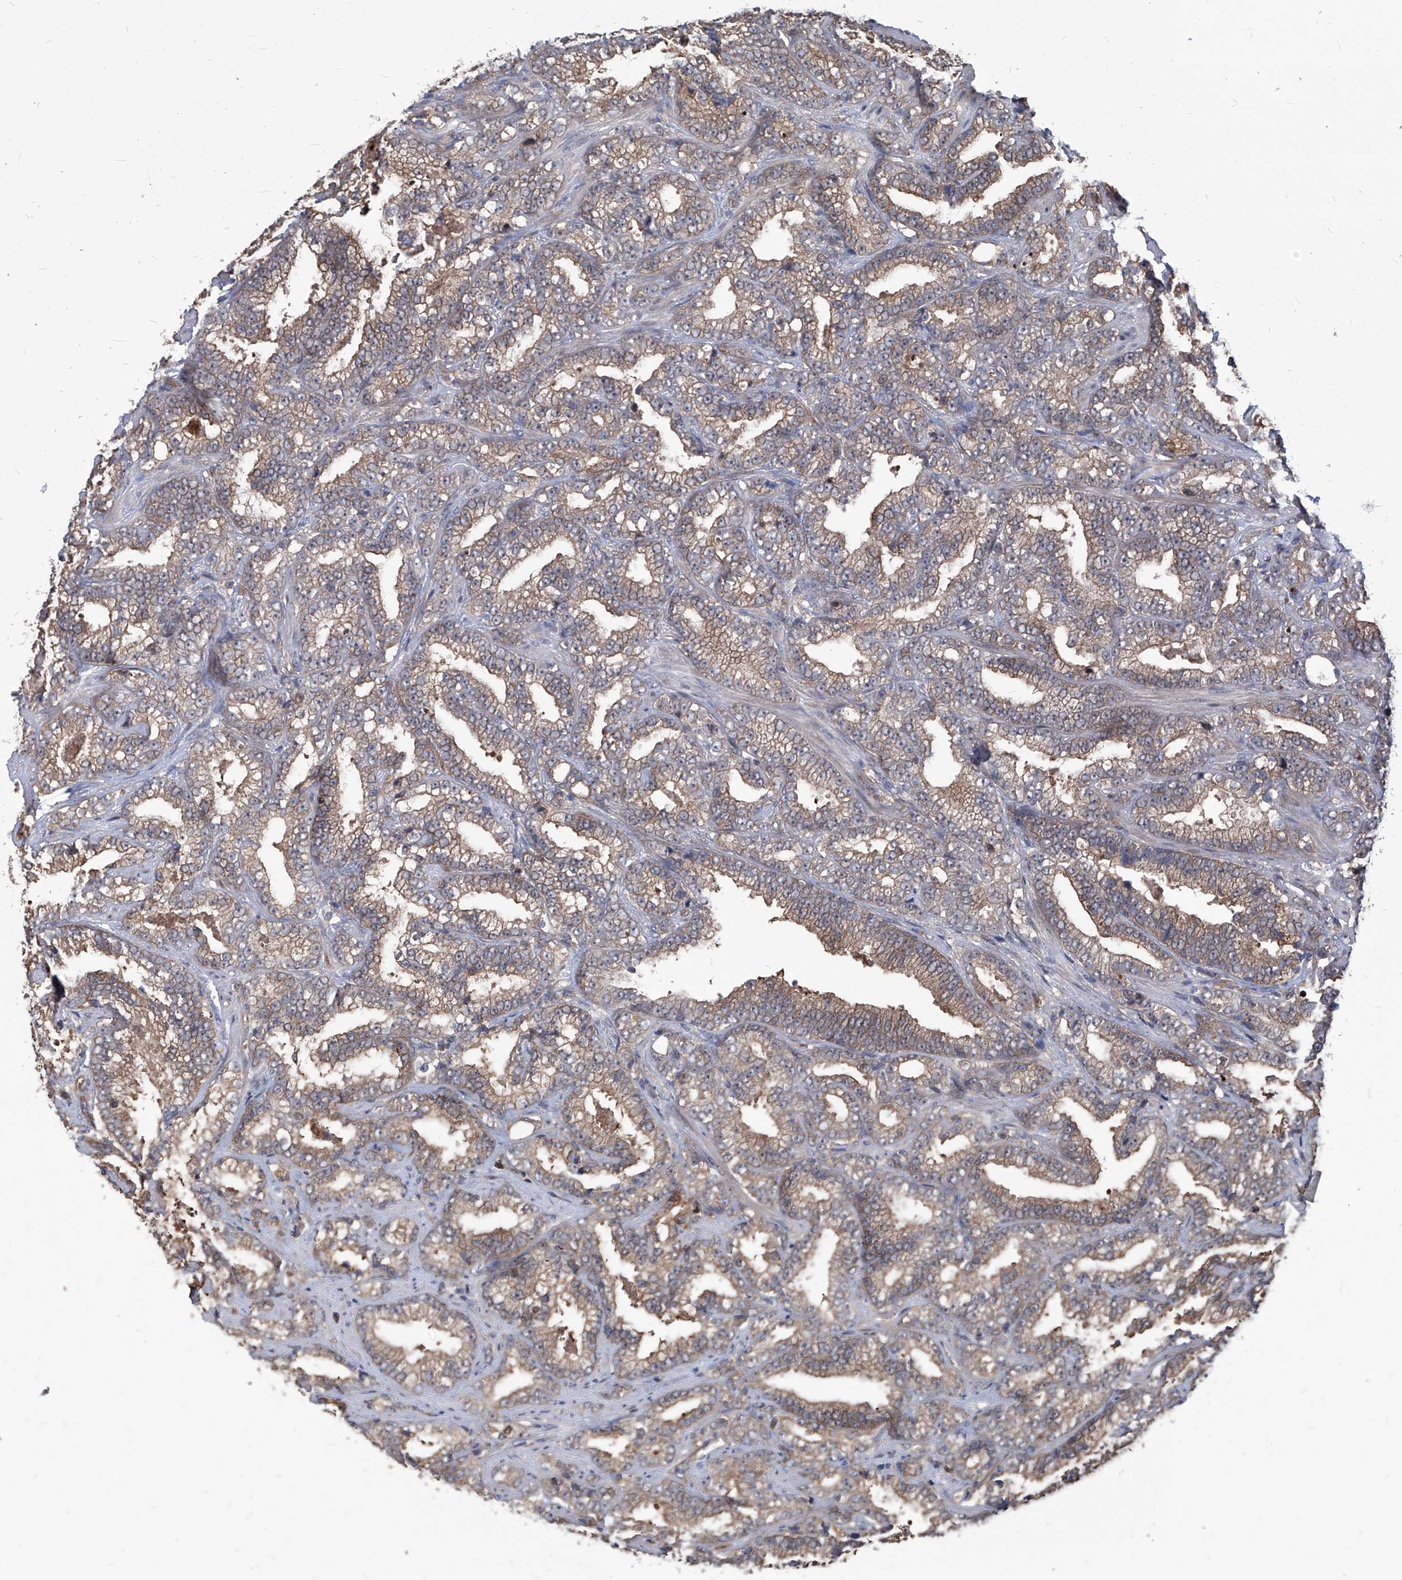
{"staining": {"intensity": "weak", "quantity": ">75%", "location": "cytoplasmic/membranous"}, "tissue": "prostate cancer", "cell_type": "Tumor cells", "image_type": "cancer", "snomed": [{"axis": "morphology", "description": "Adenocarcinoma, High grade"}, {"axis": "topography", "description": "Prostate and seminal vesicle, NOS"}], "caption": "The immunohistochemical stain highlights weak cytoplasmic/membranous positivity in tumor cells of high-grade adenocarcinoma (prostate) tissue. The protein of interest is stained brown, and the nuclei are stained in blue (DAB IHC with brightfield microscopy, high magnification).", "gene": "PSMB1", "patient": {"sex": "male", "age": 67}}